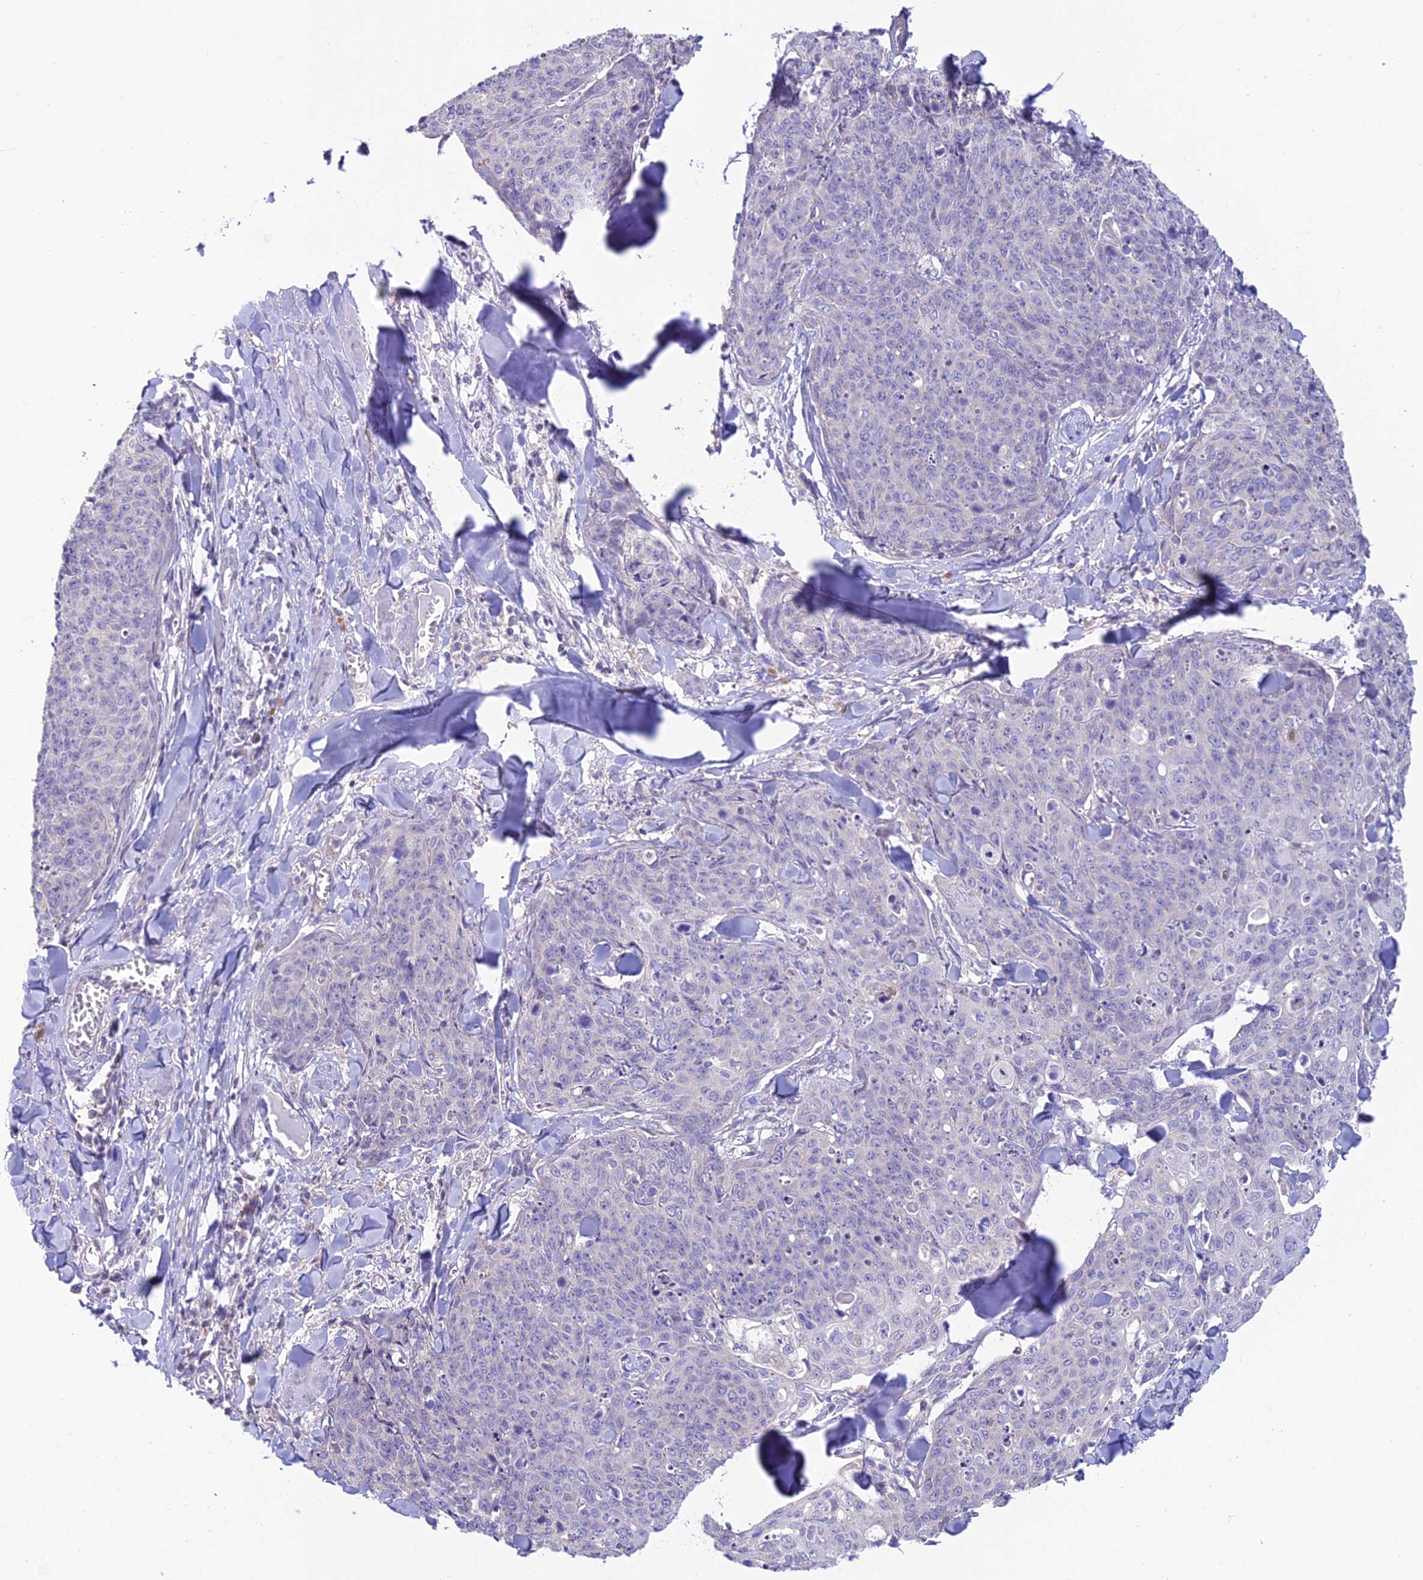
{"staining": {"intensity": "negative", "quantity": "none", "location": "none"}, "tissue": "skin cancer", "cell_type": "Tumor cells", "image_type": "cancer", "snomed": [{"axis": "morphology", "description": "Squamous cell carcinoma, NOS"}, {"axis": "topography", "description": "Skin"}, {"axis": "topography", "description": "Vulva"}], "caption": "Immunohistochemistry (IHC) of human skin cancer (squamous cell carcinoma) demonstrates no positivity in tumor cells. The staining is performed using DAB brown chromogen with nuclei counter-stained in using hematoxylin.", "gene": "CFAP206", "patient": {"sex": "female", "age": 85}}